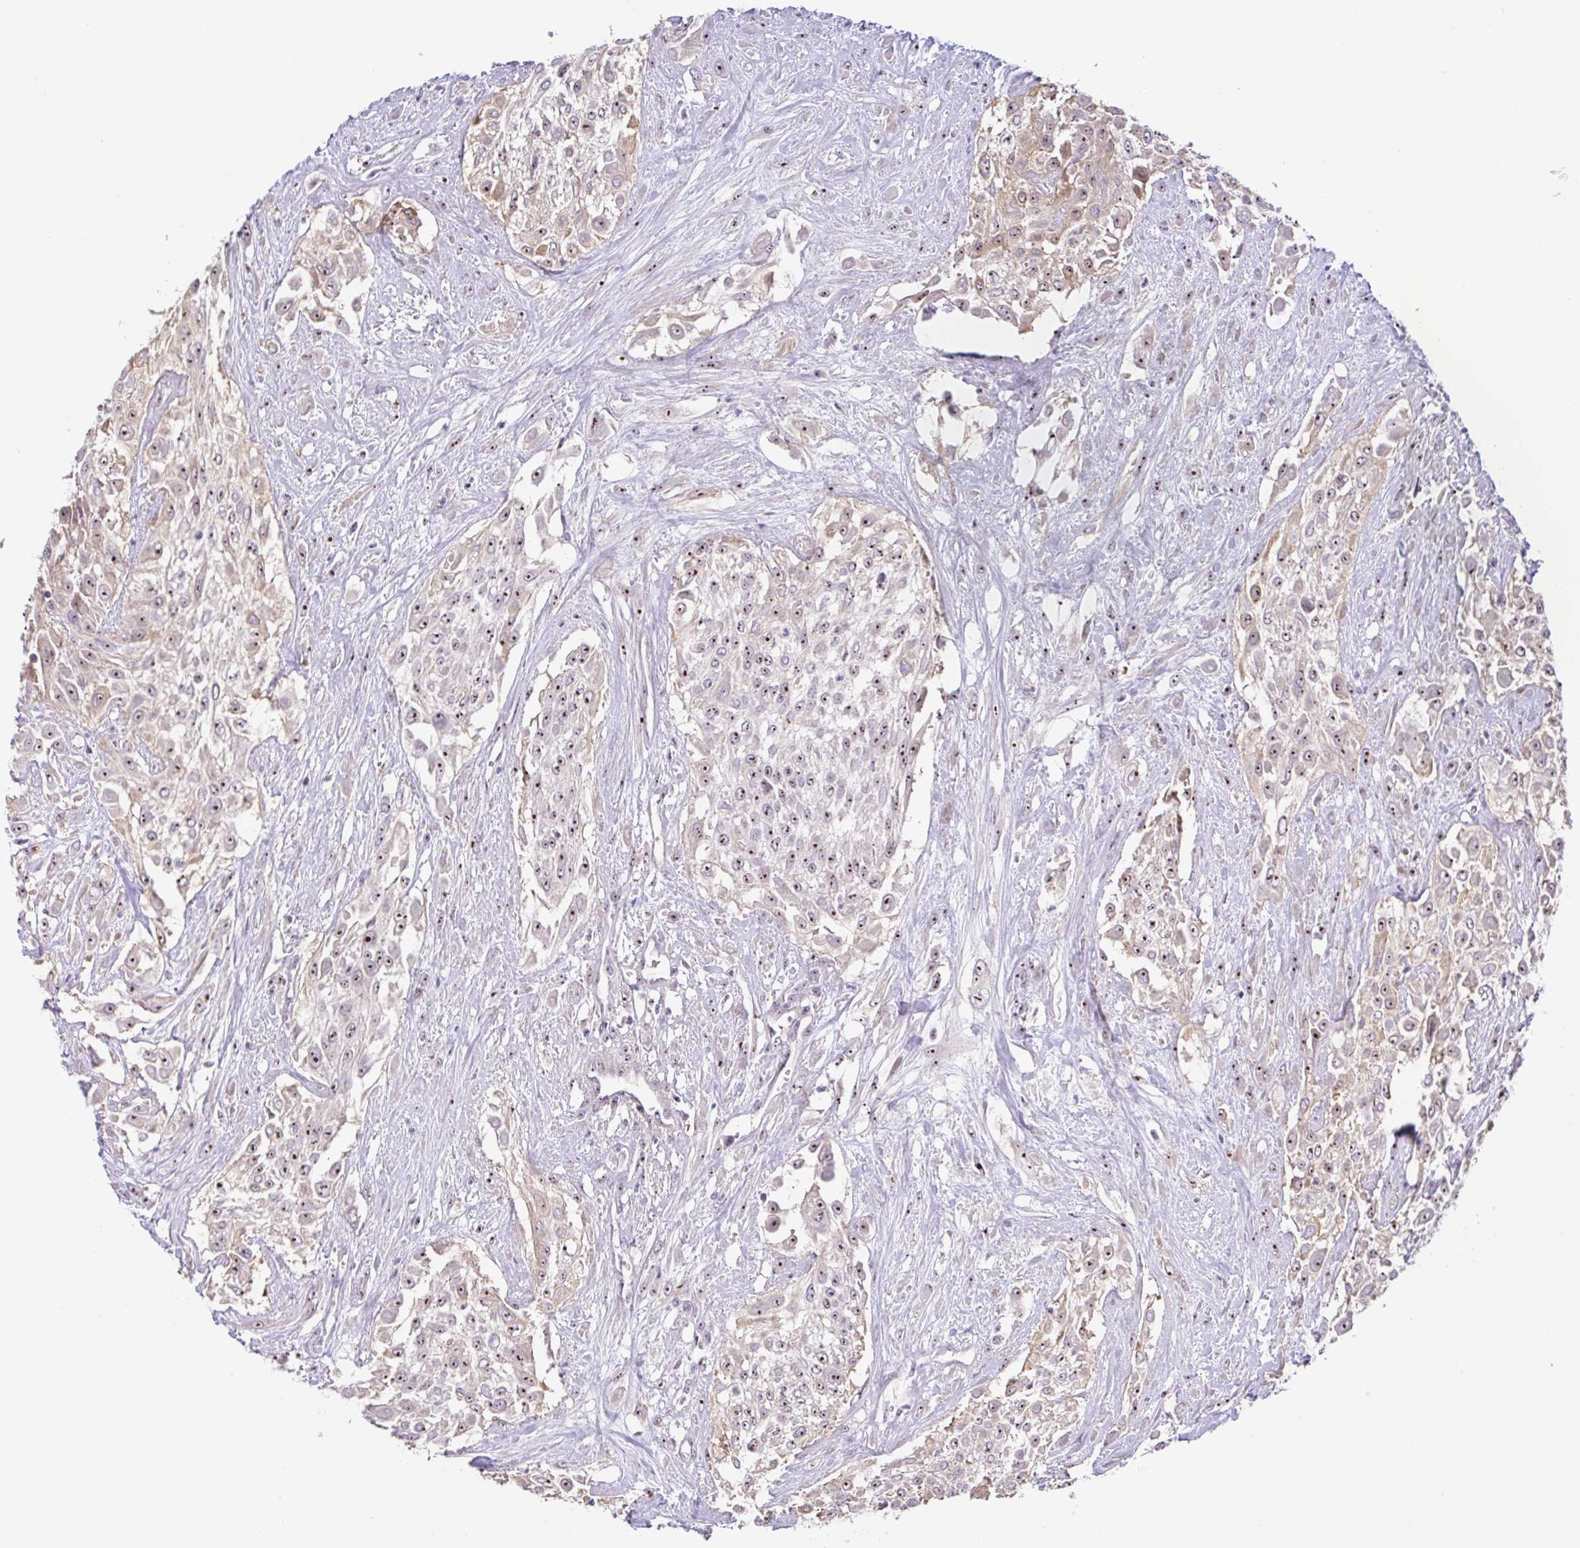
{"staining": {"intensity": "strong", "quantity": "25%-75%", "location": "cytoplasmic/membranous,nuclear"}, "tissue": "urothelial cancer", "cell_type": "Tumor cells", "image_type": "cancer", "snomed": [{"axis": "morphology", "description": "Urothelial carcinoma, High grade"}, {"axis": "topography", "description": "Urinary bladder"}], "caption": "Human high-grade urothelial carcinoma stained with a protein marker demonstrates strong staining in tumor cells.", "gene": "MXRA8", "patient": {"sex": "male", "age": 57}}